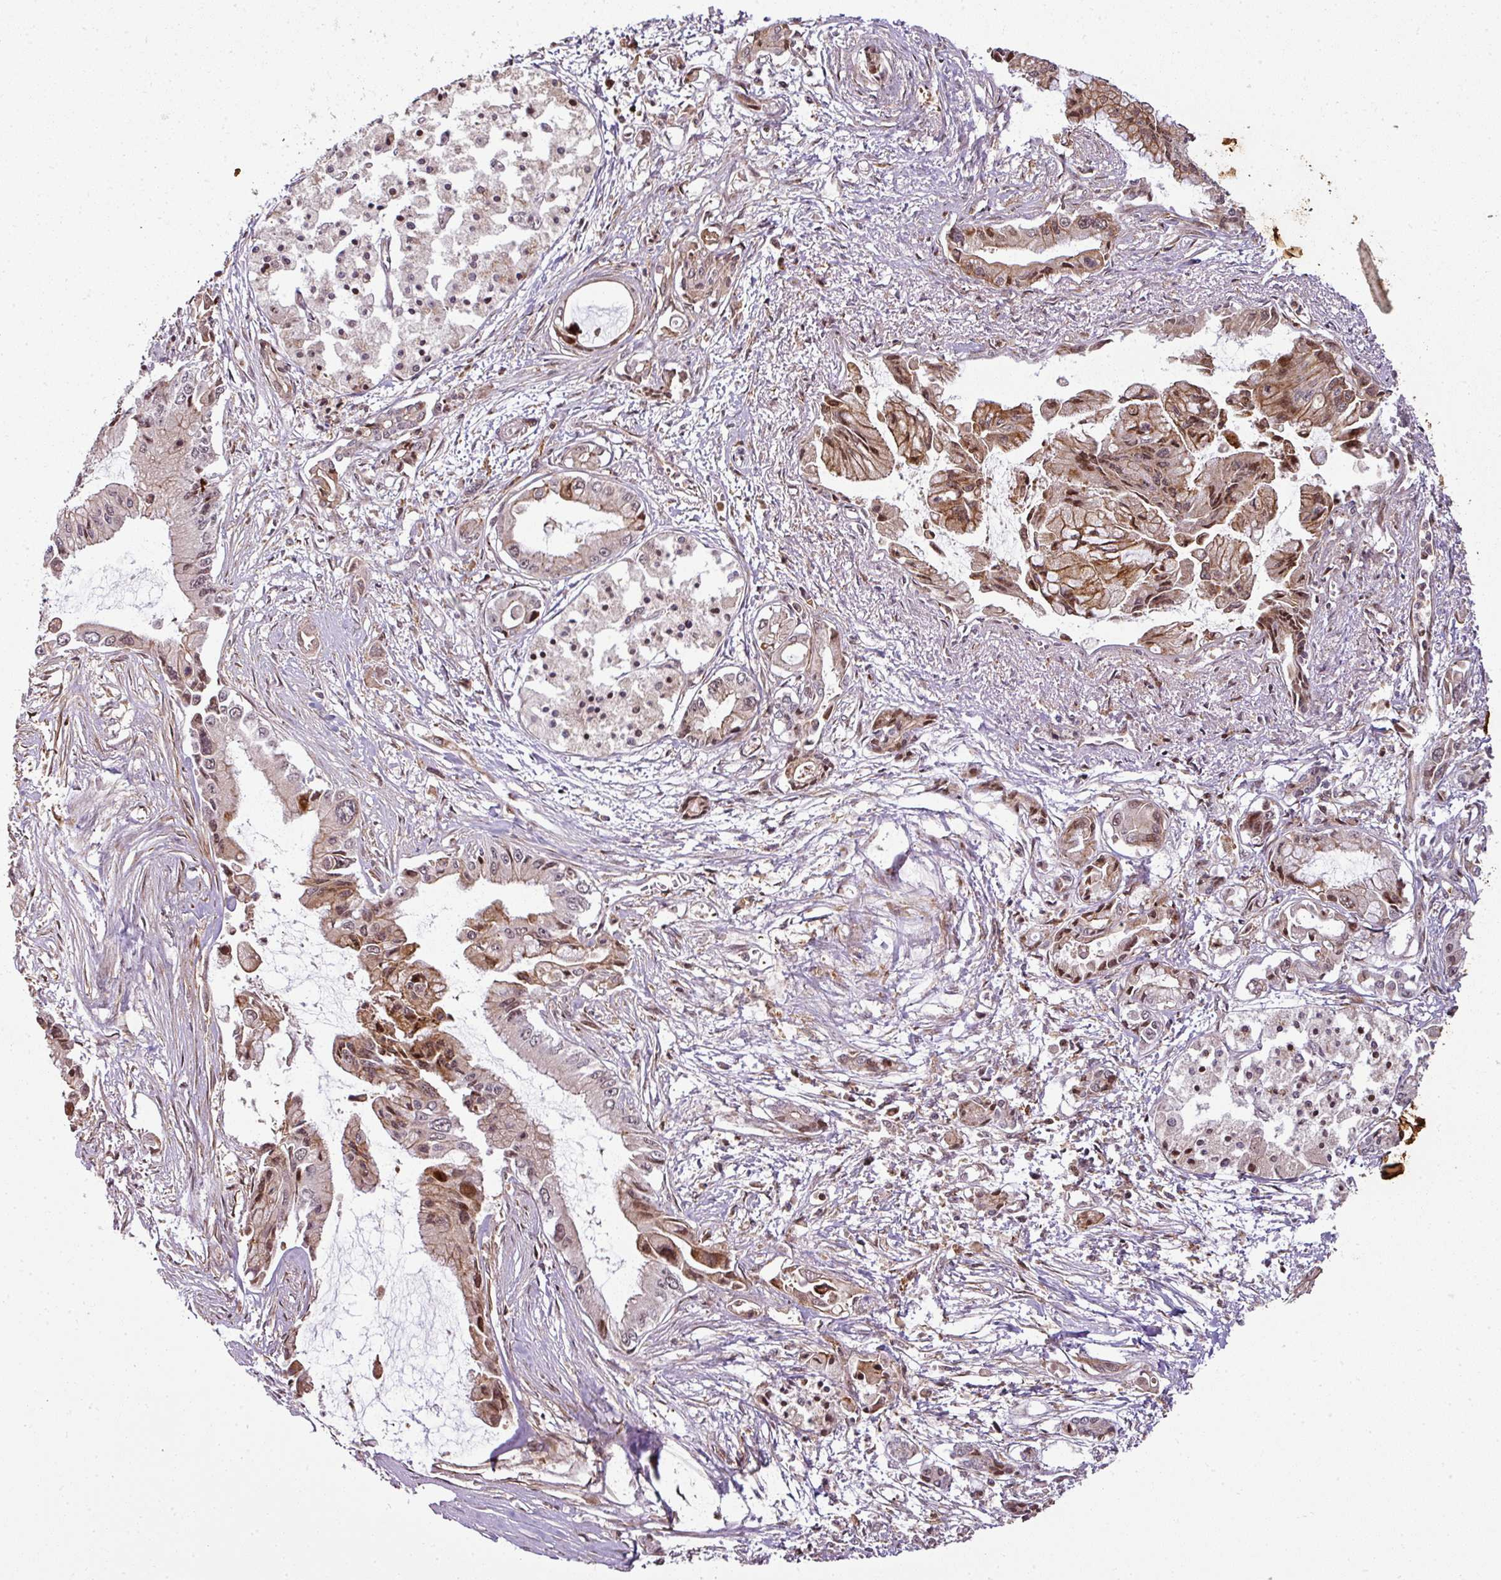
{"staining": {"intensity": "moderate", "quantity": "25%-75%", "location": "cytoplasmic/membranous,nuclear"}, "tissue": "pancreatic cancer", "cell_type": "Tumor cells", "image_type": "cancer", "snomed": [{"axis": "morphology", "description": "Adenocarcinoma, NOS"}, {"axis": "topography", "description": "Pancreas"}], "caption": "IHC image of pancreatic adenocarcinoma stained for a protein (brown), which displays medium levels of moderate cytoplasmic/membranous and nuclear positivity in about 25%-75% of tumor cells.", "gene": "ATAT1", "patient": {"sex": "male", "age": 84}}